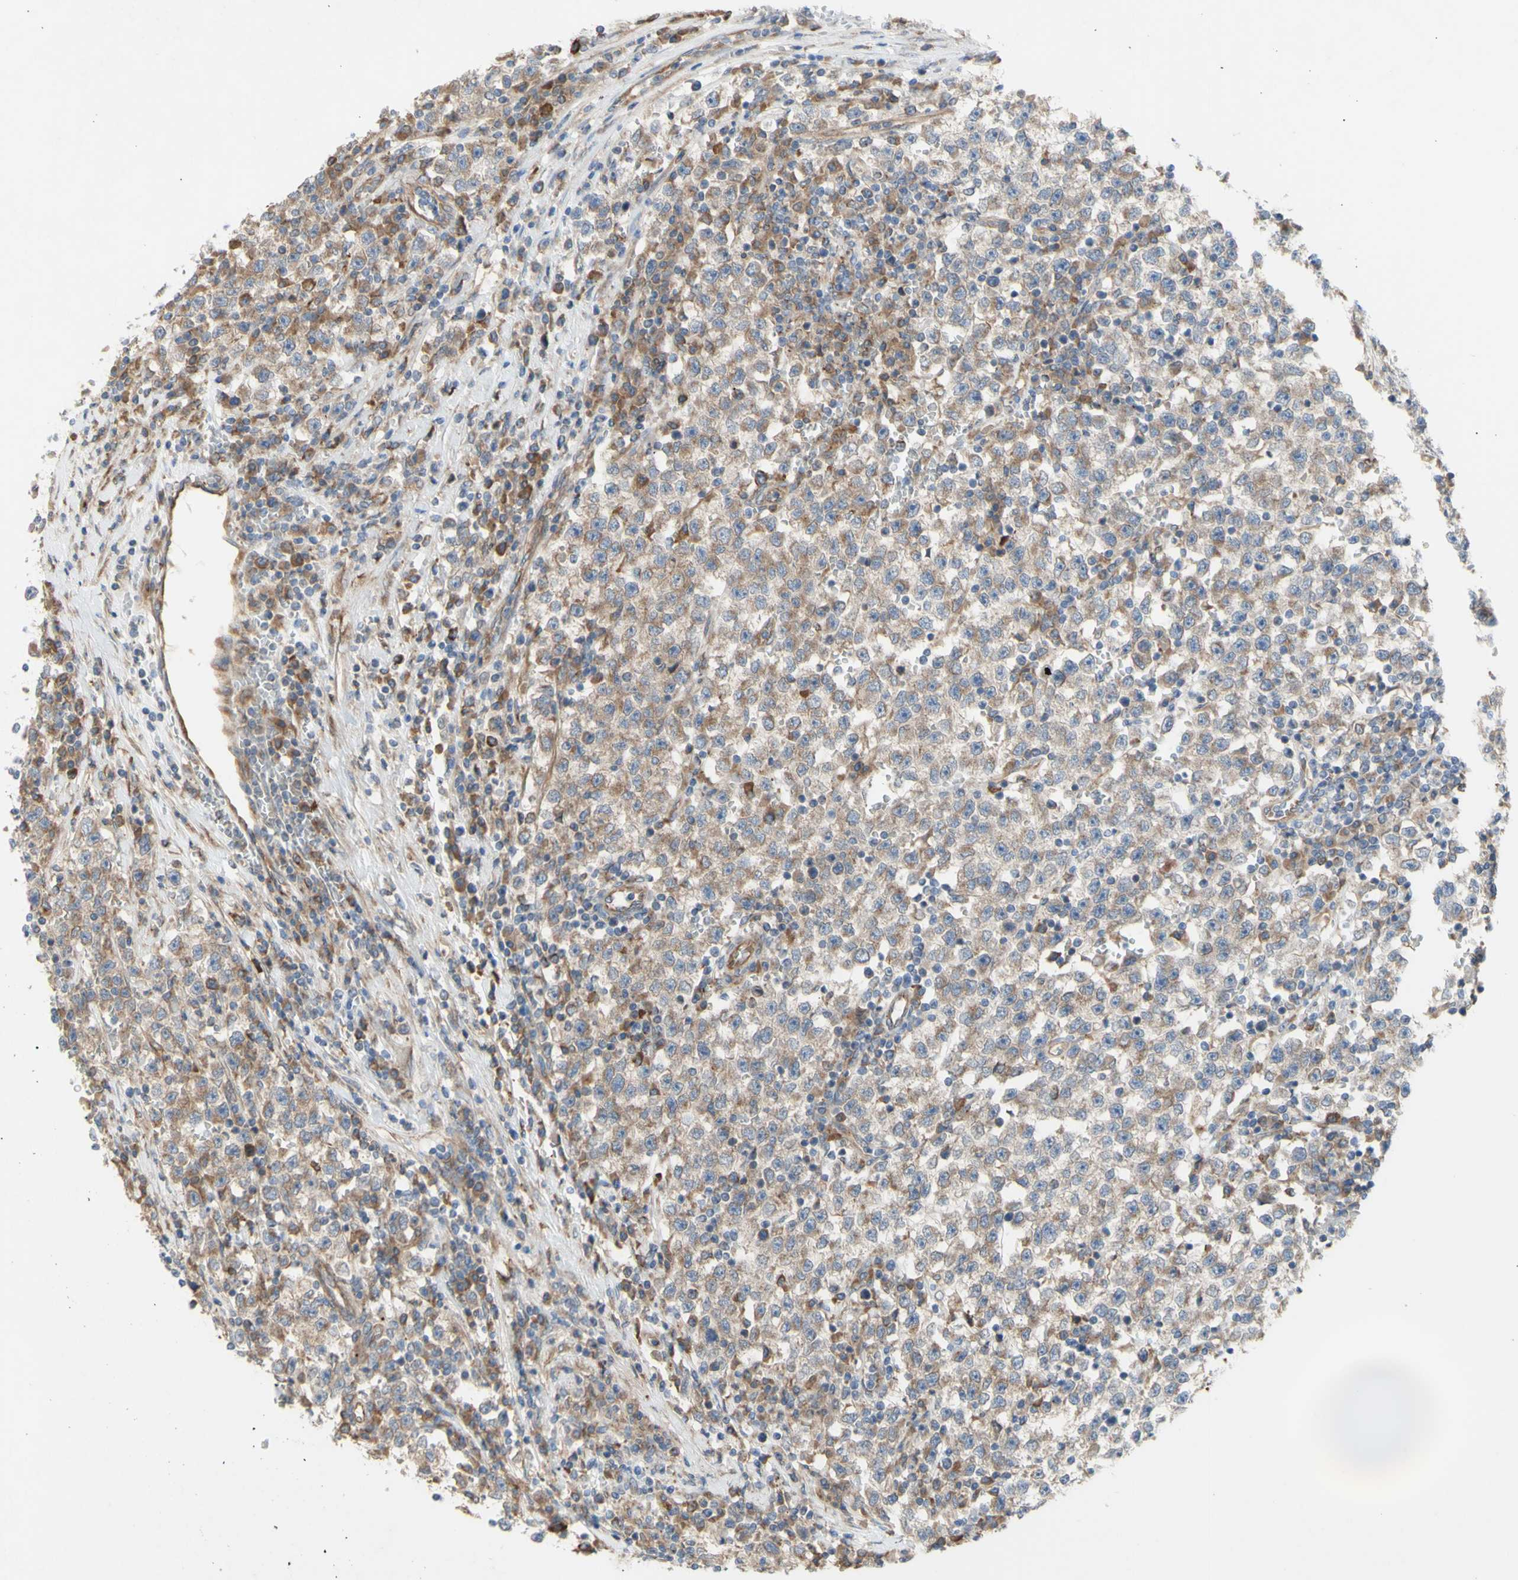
{"staining": {"intensity": "weak", "quantity": ">75%", "location": "cytoplasmic/membranous"}, "tissue": "testis cancer", "cell_type": "Tumor cells", "image_type": "cancer", "snomed": [{"axis": "morphology", "description": "Seminoma, NOS"}, {"axis": "topography", "description": "Testis"}], "caption": "Testis seminoma stained with a protein marker displays weak staining in tumor cells.", "gene": "KLC1", "patient": {"sex": "male", "age": 22}}